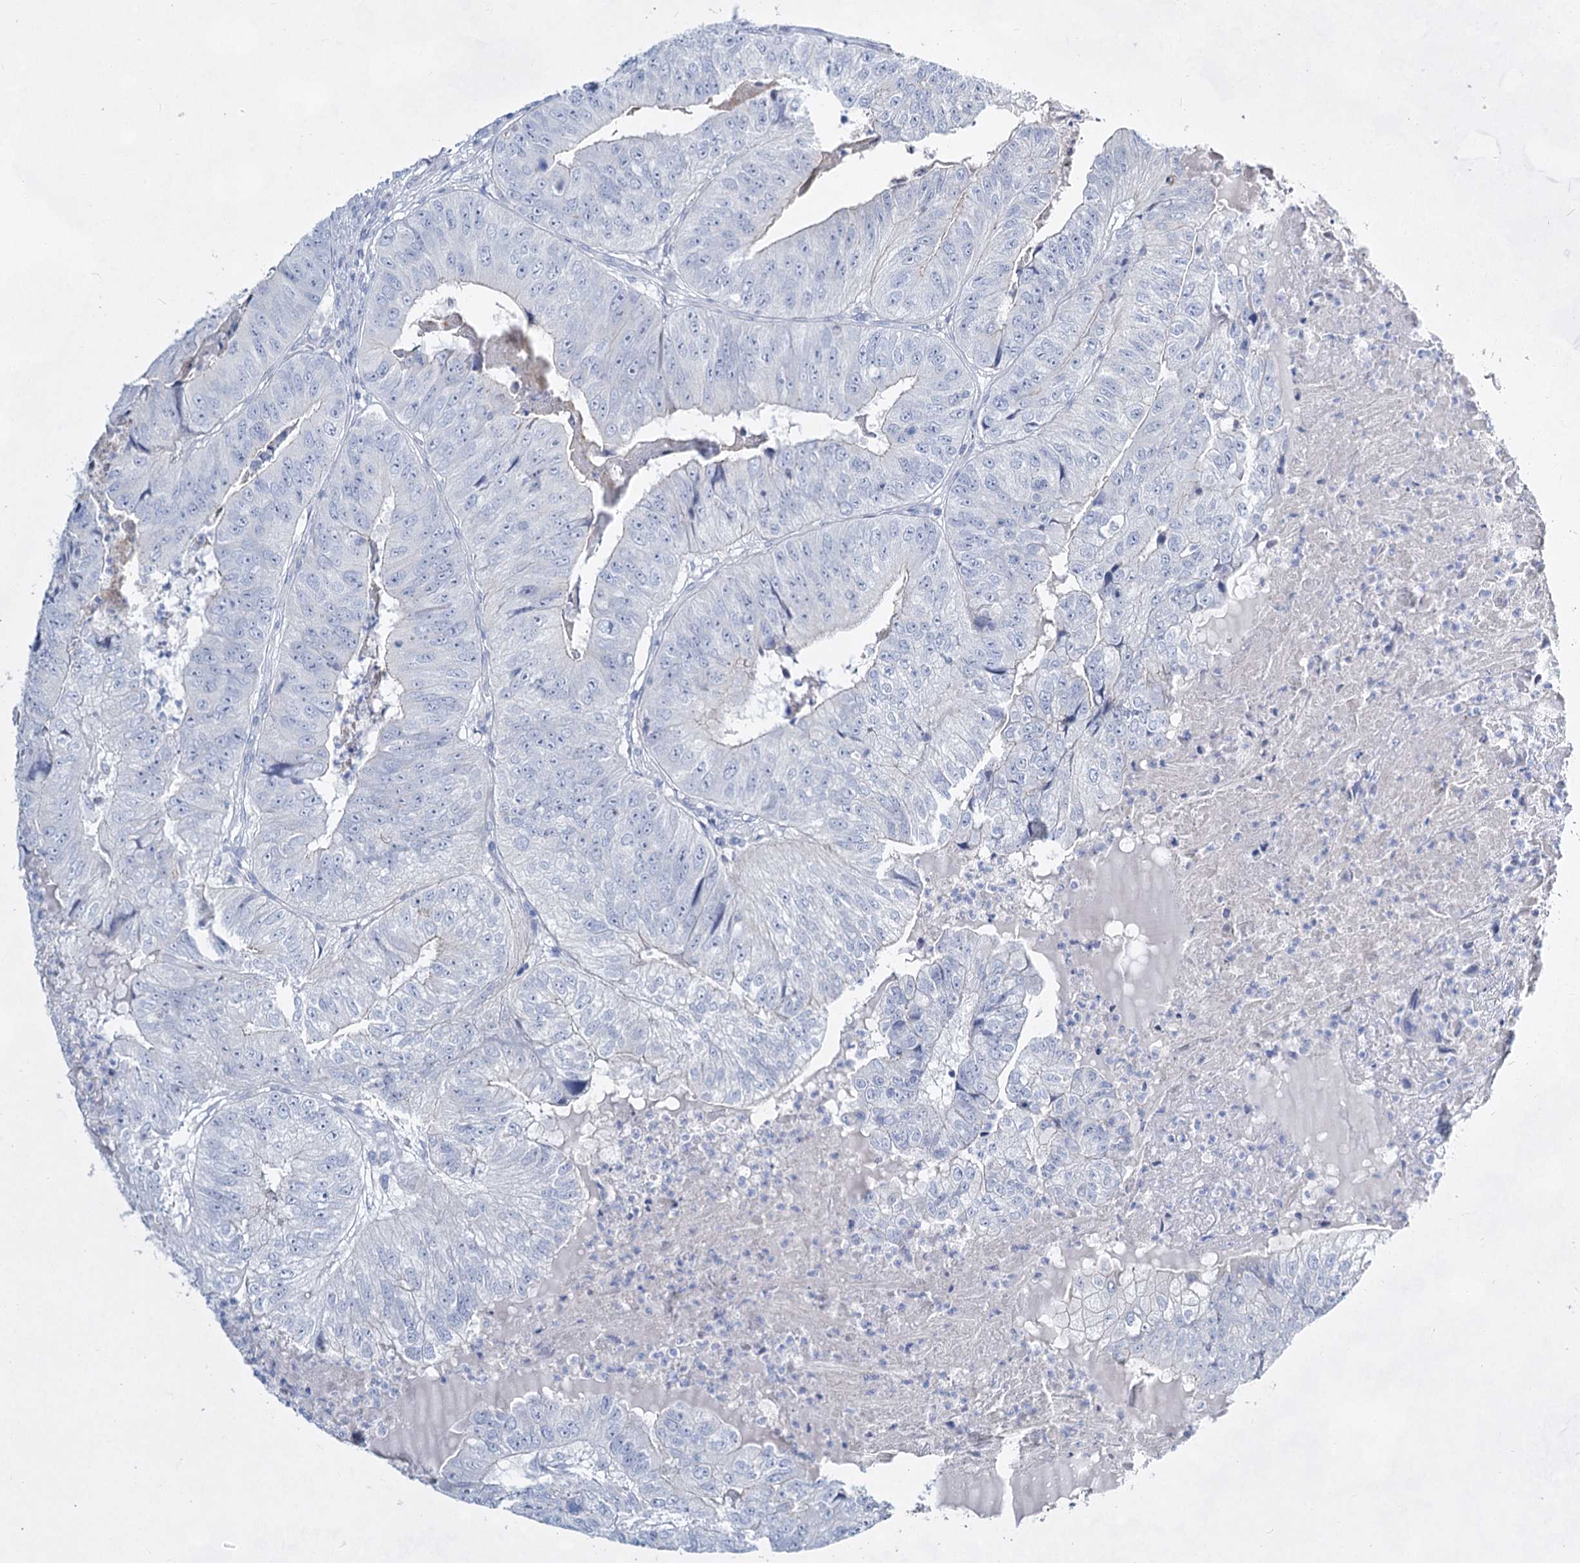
{"staining": {"intensity": "negative", "quantity": "none", "location": "none"}, "tissue": "colorectal cancer", "cell_type": "Tumor cells", "image_type": "cancer", "snomed": [{"axis": "morphology", "description": "Adenocarcinoma, NOS"}, {"axis": "topography", "description": "Colon"}], "caption": "DAB (3,3'-diaminobenzidine) immunohistochemical staining of adenocarcinoma (colorectal) exhibits no significant expression in tumor cells.", "gene": "SLC17A2", "patient": {"sex": "female", "age": 67}}